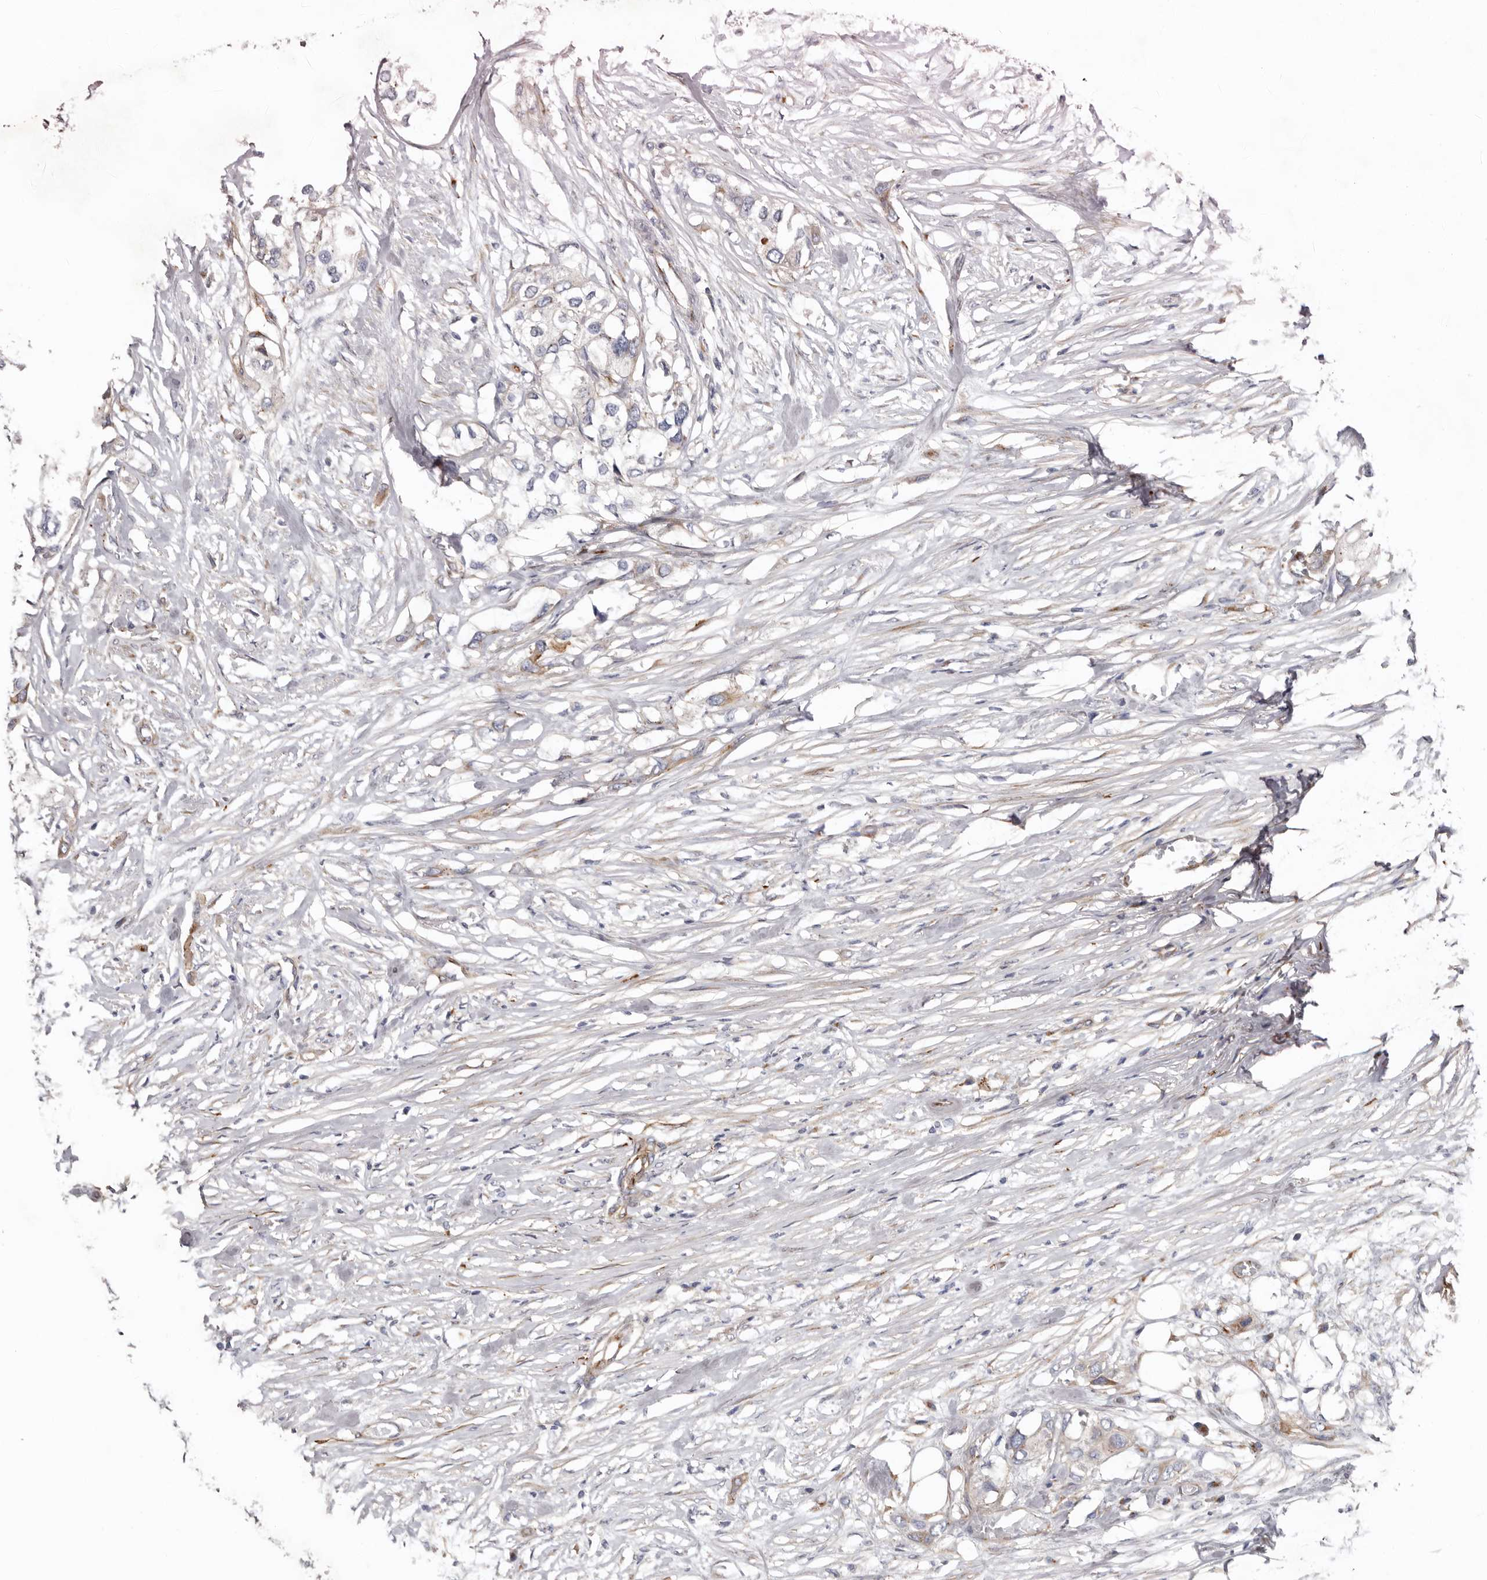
{"staining": {"intensity": "negative", "quantity": "none", "location": "none"}, "tissue": "urothelial cancer", "cell_type": "Tumor cells", "image_type": "cancer", "snomed": [{"axis": "morphology", "description": "Urothelial carcinoma, High grade"}, {"axis": "topography", "description": "Urinary bladder"}], "caption": "Tumor cells are negative for protein expression in human high-grade urothelial carcinoma. Brightfield microscopy of immunohistochemistry (IHC) stained with DAB (brown) and hematoxylin (blue), captured at high magnification.", "gene": "LUZP1", "patient": {"sex": "male", "age": 64}}